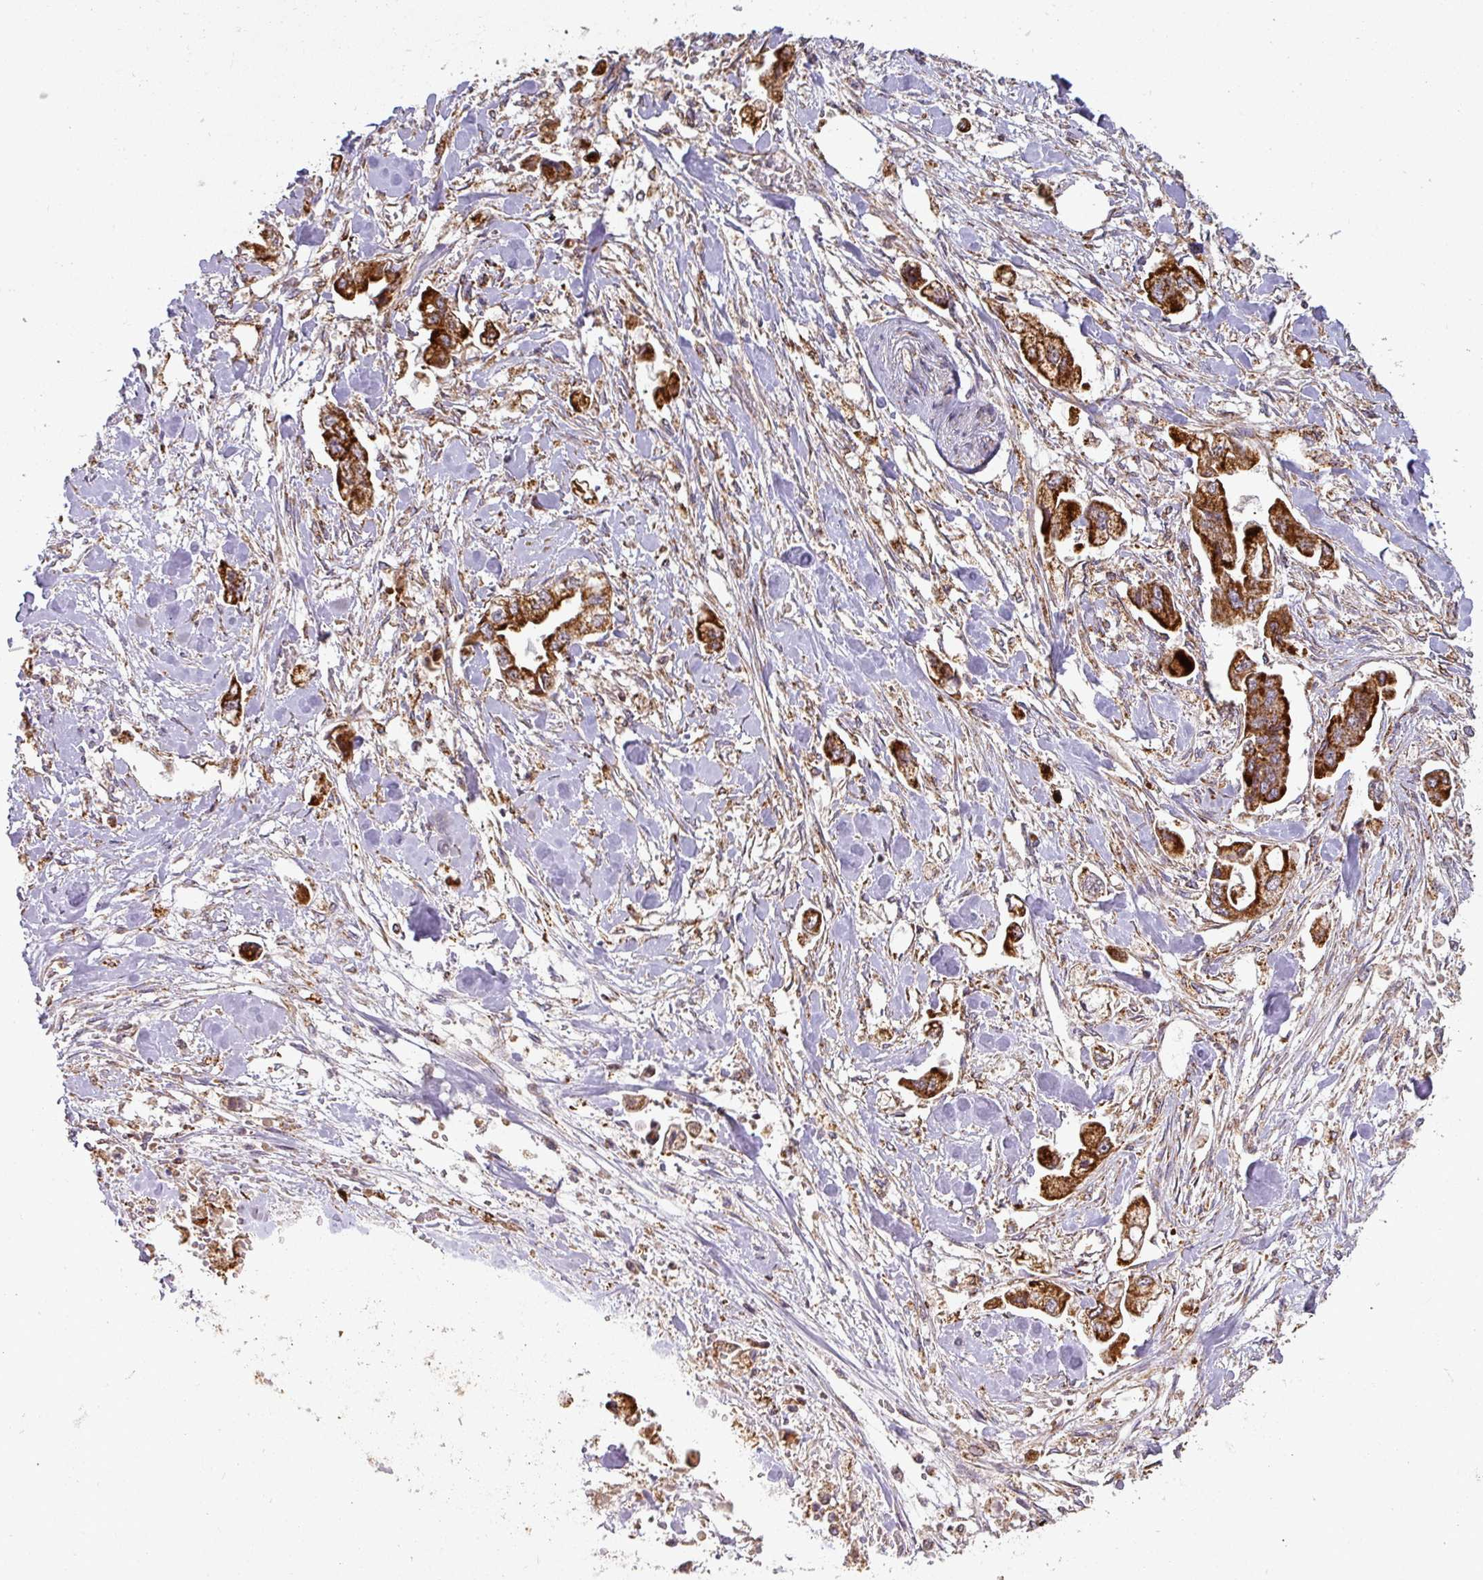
{"staining": {"intensity": "strong", "quantity": ">75%", "location": "cytoplasmic/membranous"}, "tissue": "stomach cancer", "cell_type": "Tumor cells", "image_type": "cancer", "snomed": [{"axis": "morphology", "description": "Adenocarcinoma, NOS"}, {"axis": "topography", "description": "Stomach"}], "caption": "Immunohistochemical staining of human adenocarcinoma (stomach) shows high levels of strong cytoplasmic/membranous protein staining in about >75% of tumor cells. (Stains: DAB in brown, nuclei in blue, Microscopy: brightfield microscopy at high magnification).", "gene": "GPD2", "patient": {"sex": "male", "age": 62}}